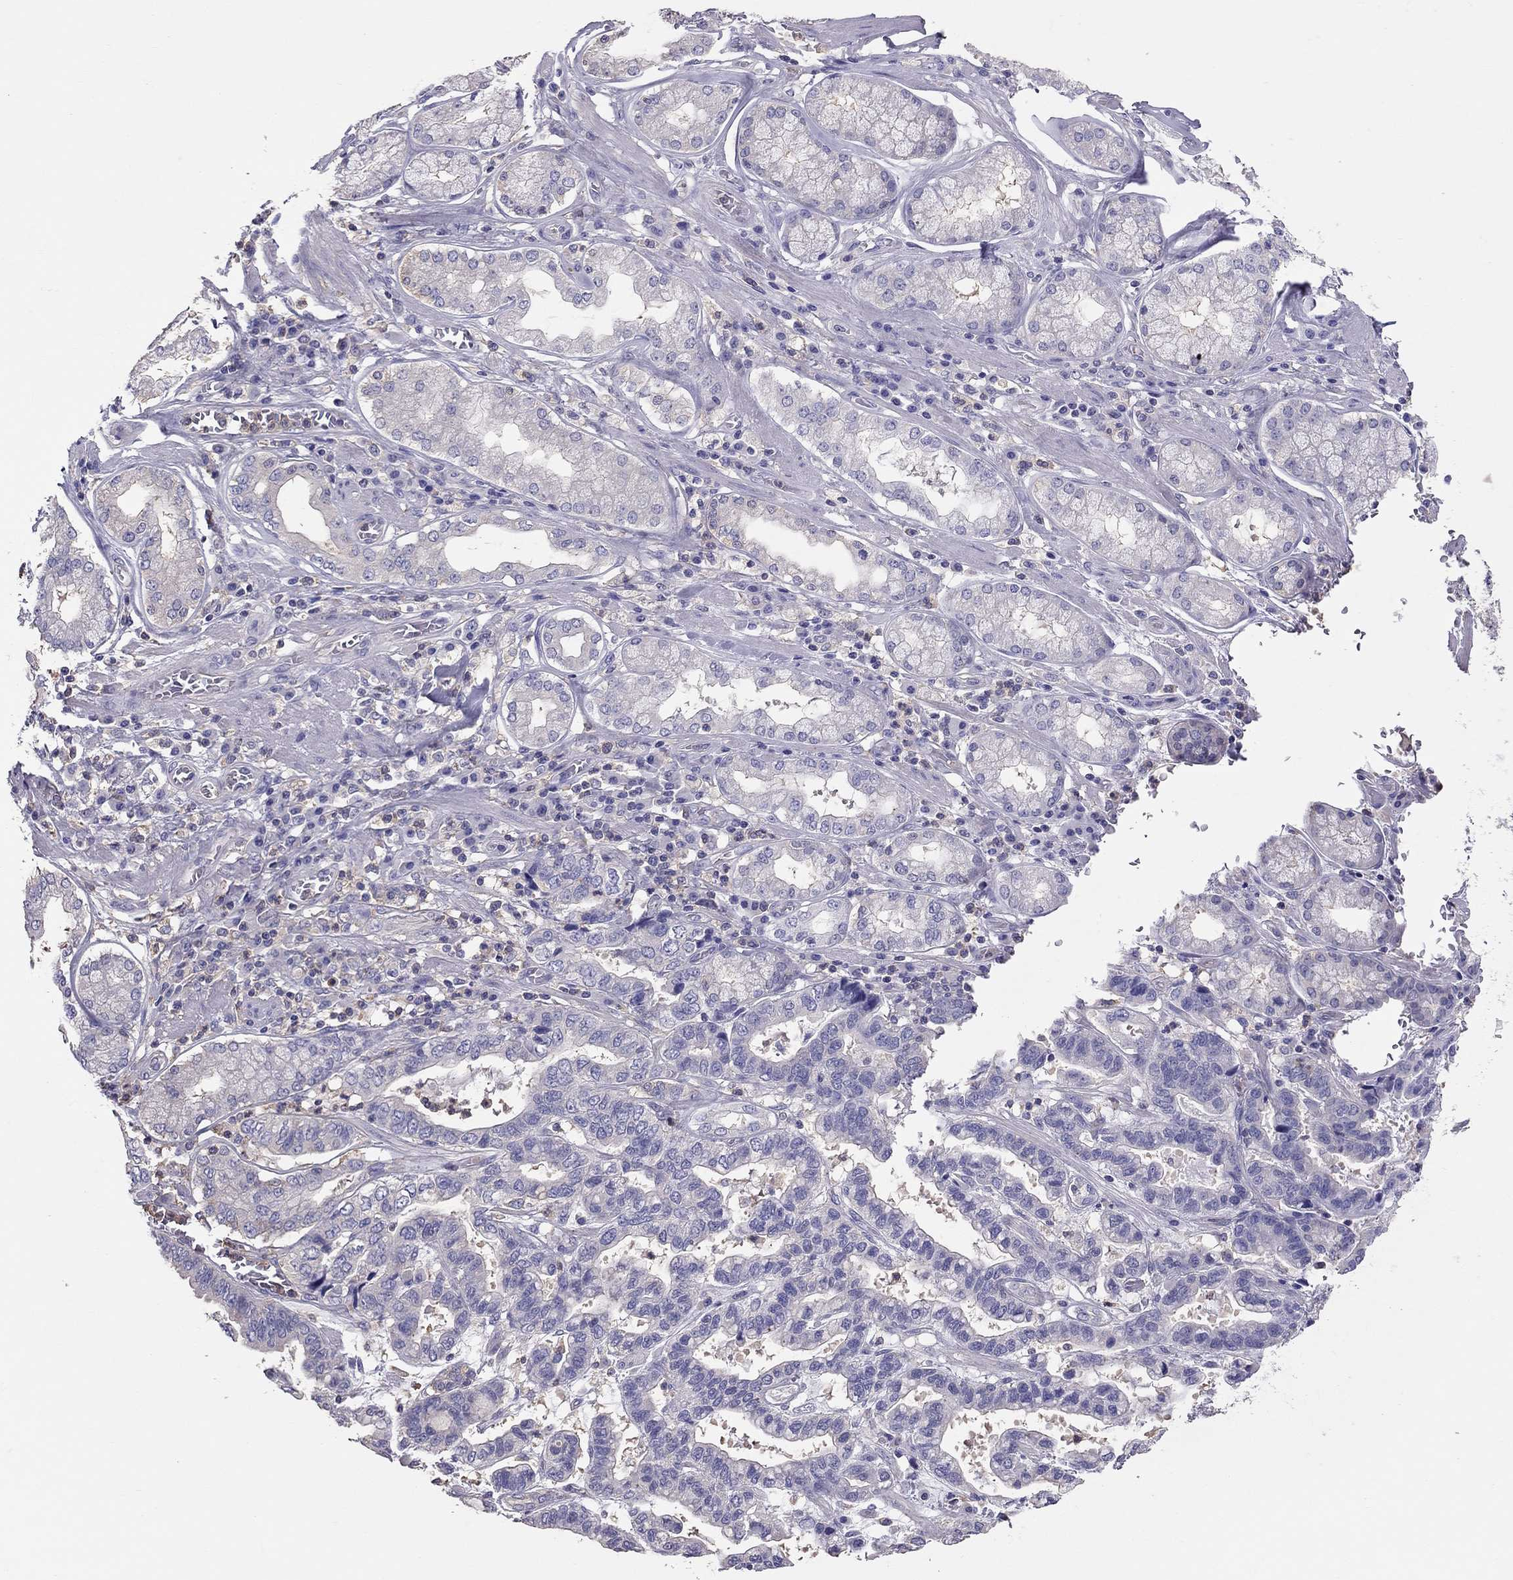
{"staining": {"intensity": "negative", "quantity": "none", "location": "none"}, "tissue": "stomach cancer", "cell_type": "Tumor cells", "image_type": "cancer", "snomed": [{"axis": "morphology", "description": "Adenocarcinoma, NOS"}, {"axis": "topography", "description": "Stomach, lower"}], "caption": "A high-resolution histopathology image shows immunohistochemistry (IHC) staining of adenocarcinoma (stomach), which shows no significant staining in tumor cells. (Brightfield microscopy of DAB (3,3'-diaminobenzidine) immunohistochemistry (IHC) at high magnification).", "gene": "TEX22", "patient": {"sex": "female", "age": 76}}